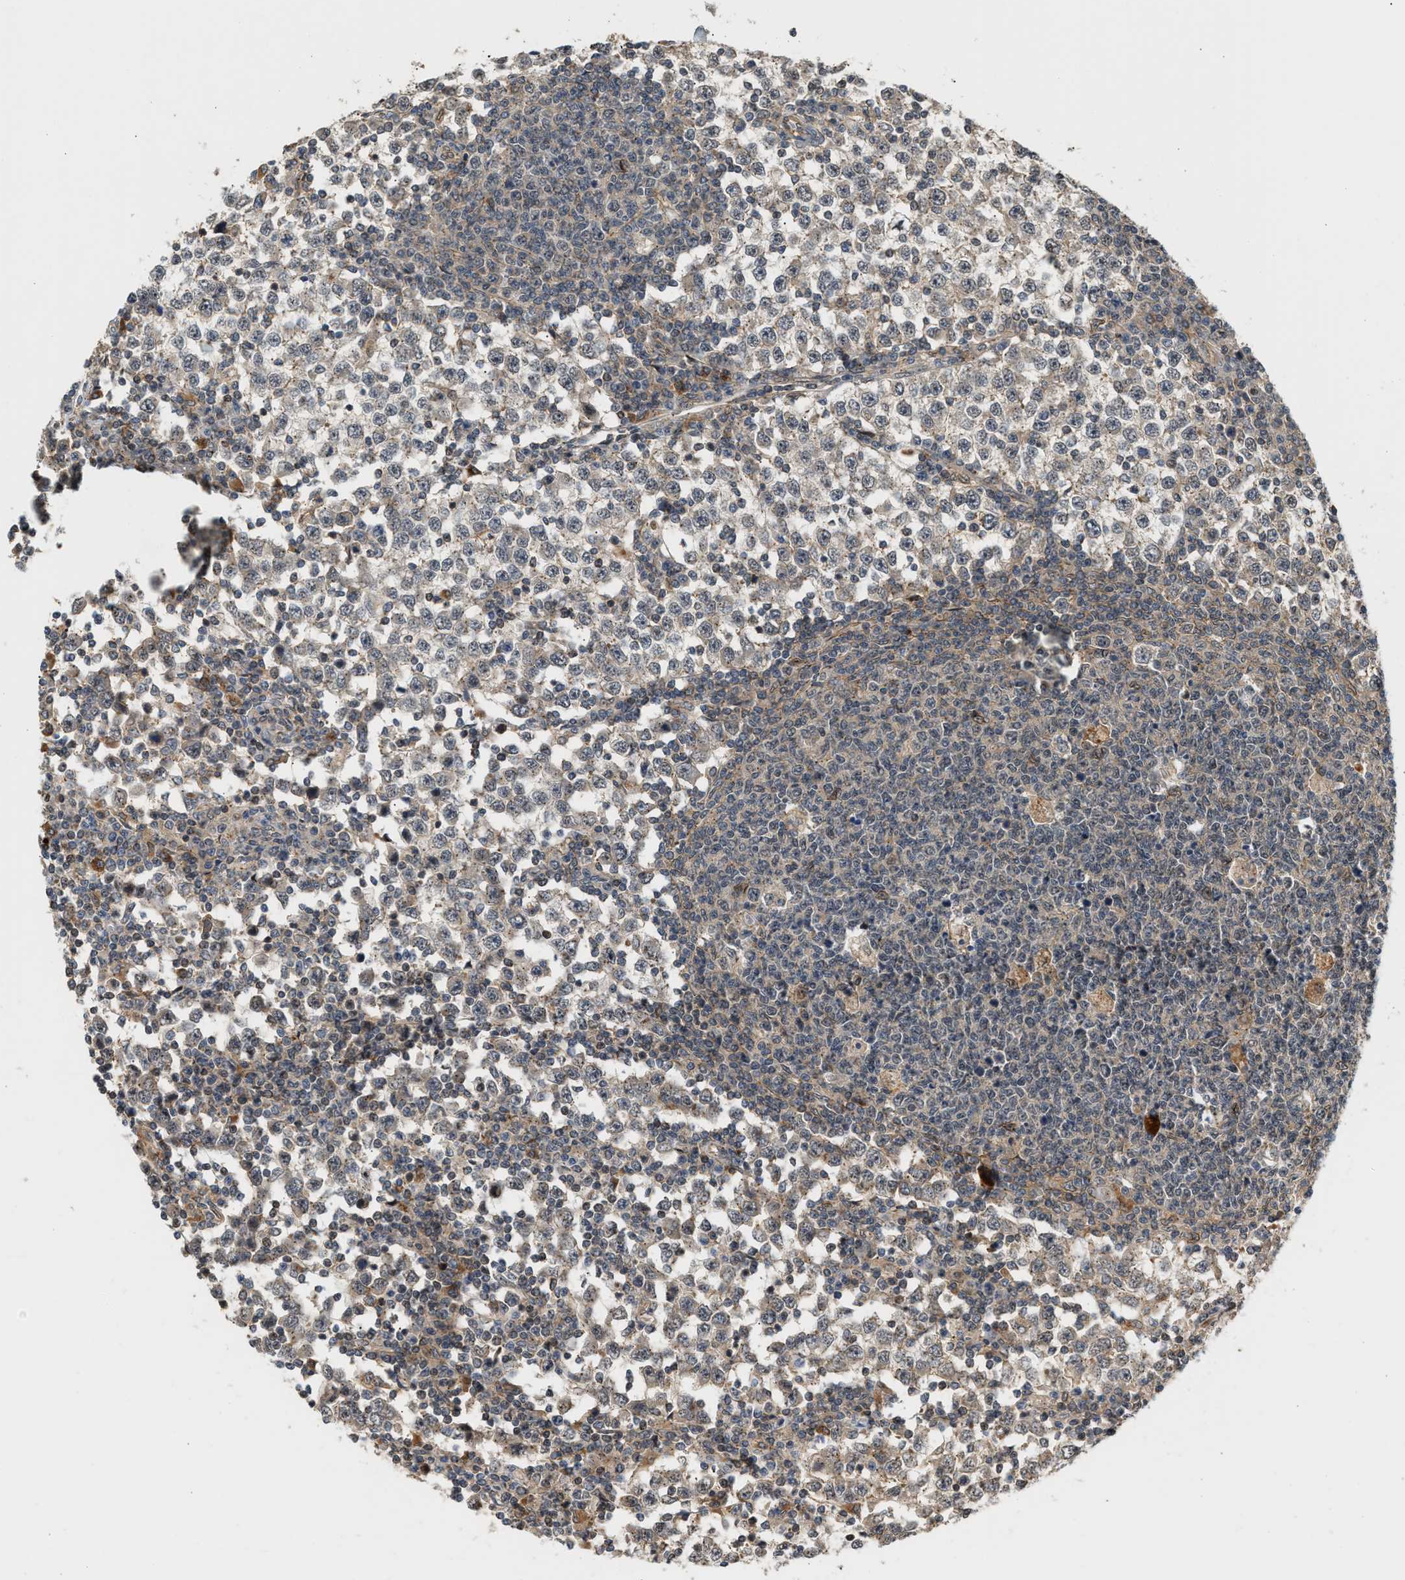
{"staining": {"intensity": "weak", "quantity": "25%-75%", "location": "cytoplasmic/membranous"}, "tissue": "testis cancer", "cell_type": "Tumor cells", "image_type": "cancer", "snomed": [{"axis": "morphology", "description": "Seminoma, NOS"}, {"axis": "topography", "description": "Testis"}], "caption": "IHC (DAB (3,3'-diaminobenzidine)) staining of testis cancer reveals weak cytoplasmic/membranous protein expression in approximately 25%-75% of tumor cells. (DAB IHC, brown staining for protein, blue staining for nuclei).", "gene": "MAP2K5", "patient": {"sex": "male", "age": 65}}